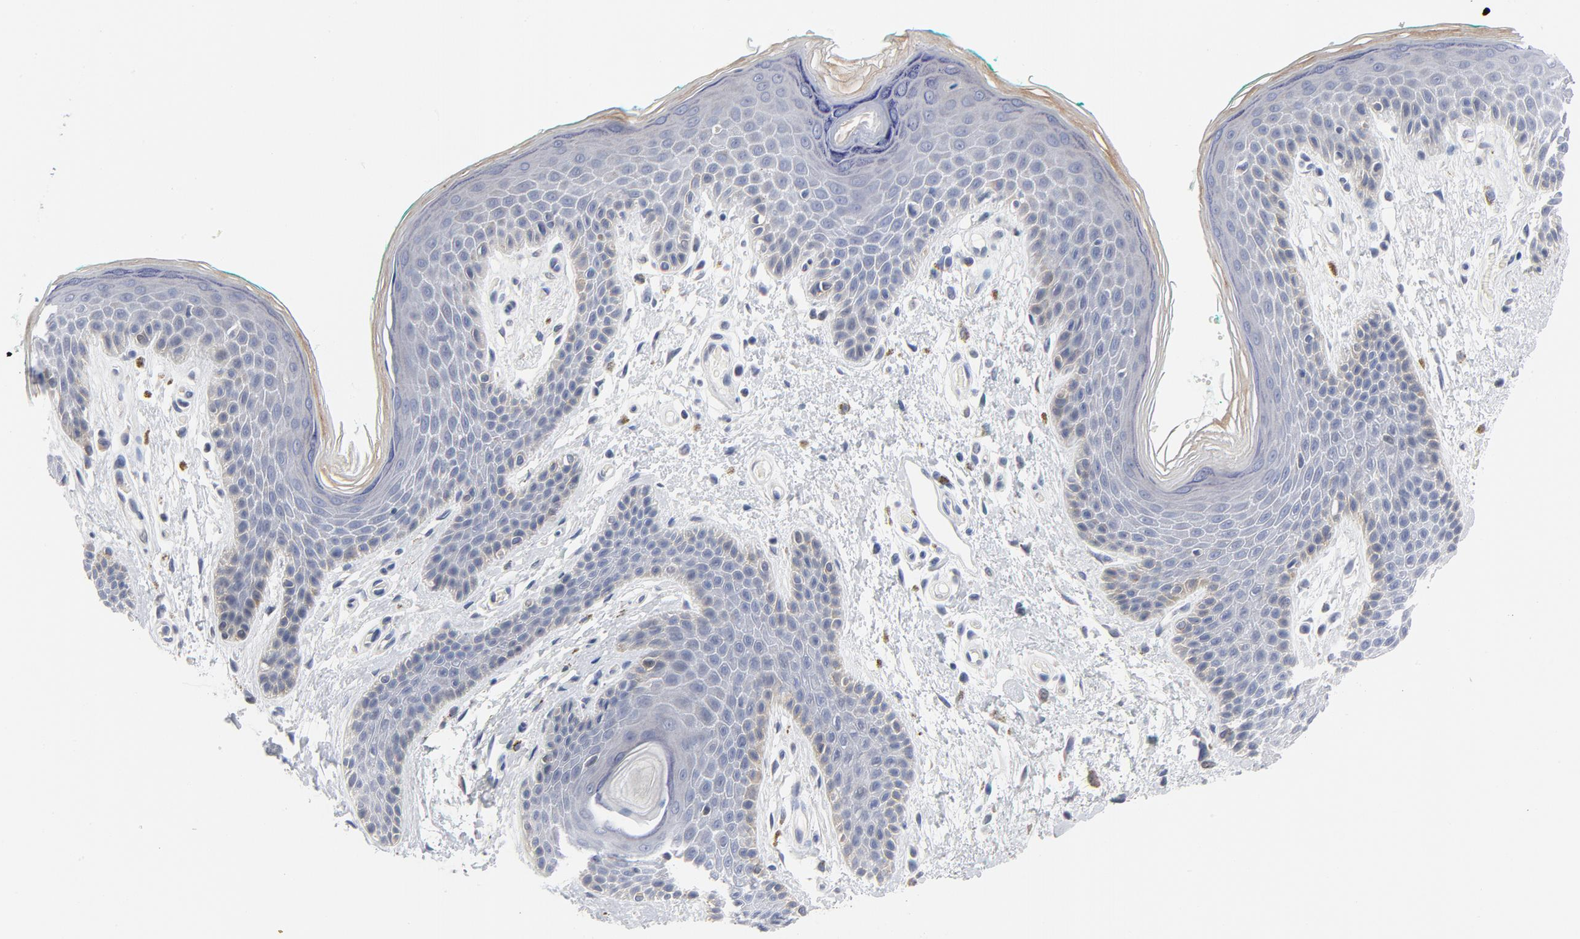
{"staining": {"intensity": "negative", "quantity": "none", "location": "none"}, "tissue": "skin", "cell_type": "Epidermal cells", "image_type": "normal", "snomed": [{"axis": "morphology", "description": "Normal tissue, NOS"}, {"axis": "topography", "description": "Anal"}], "caption": "The histopathology image exhibits no significant staining in epidermal cells of skin.", "gene": "KCNK13", "patient": {"sex": "male", "age": 74}}